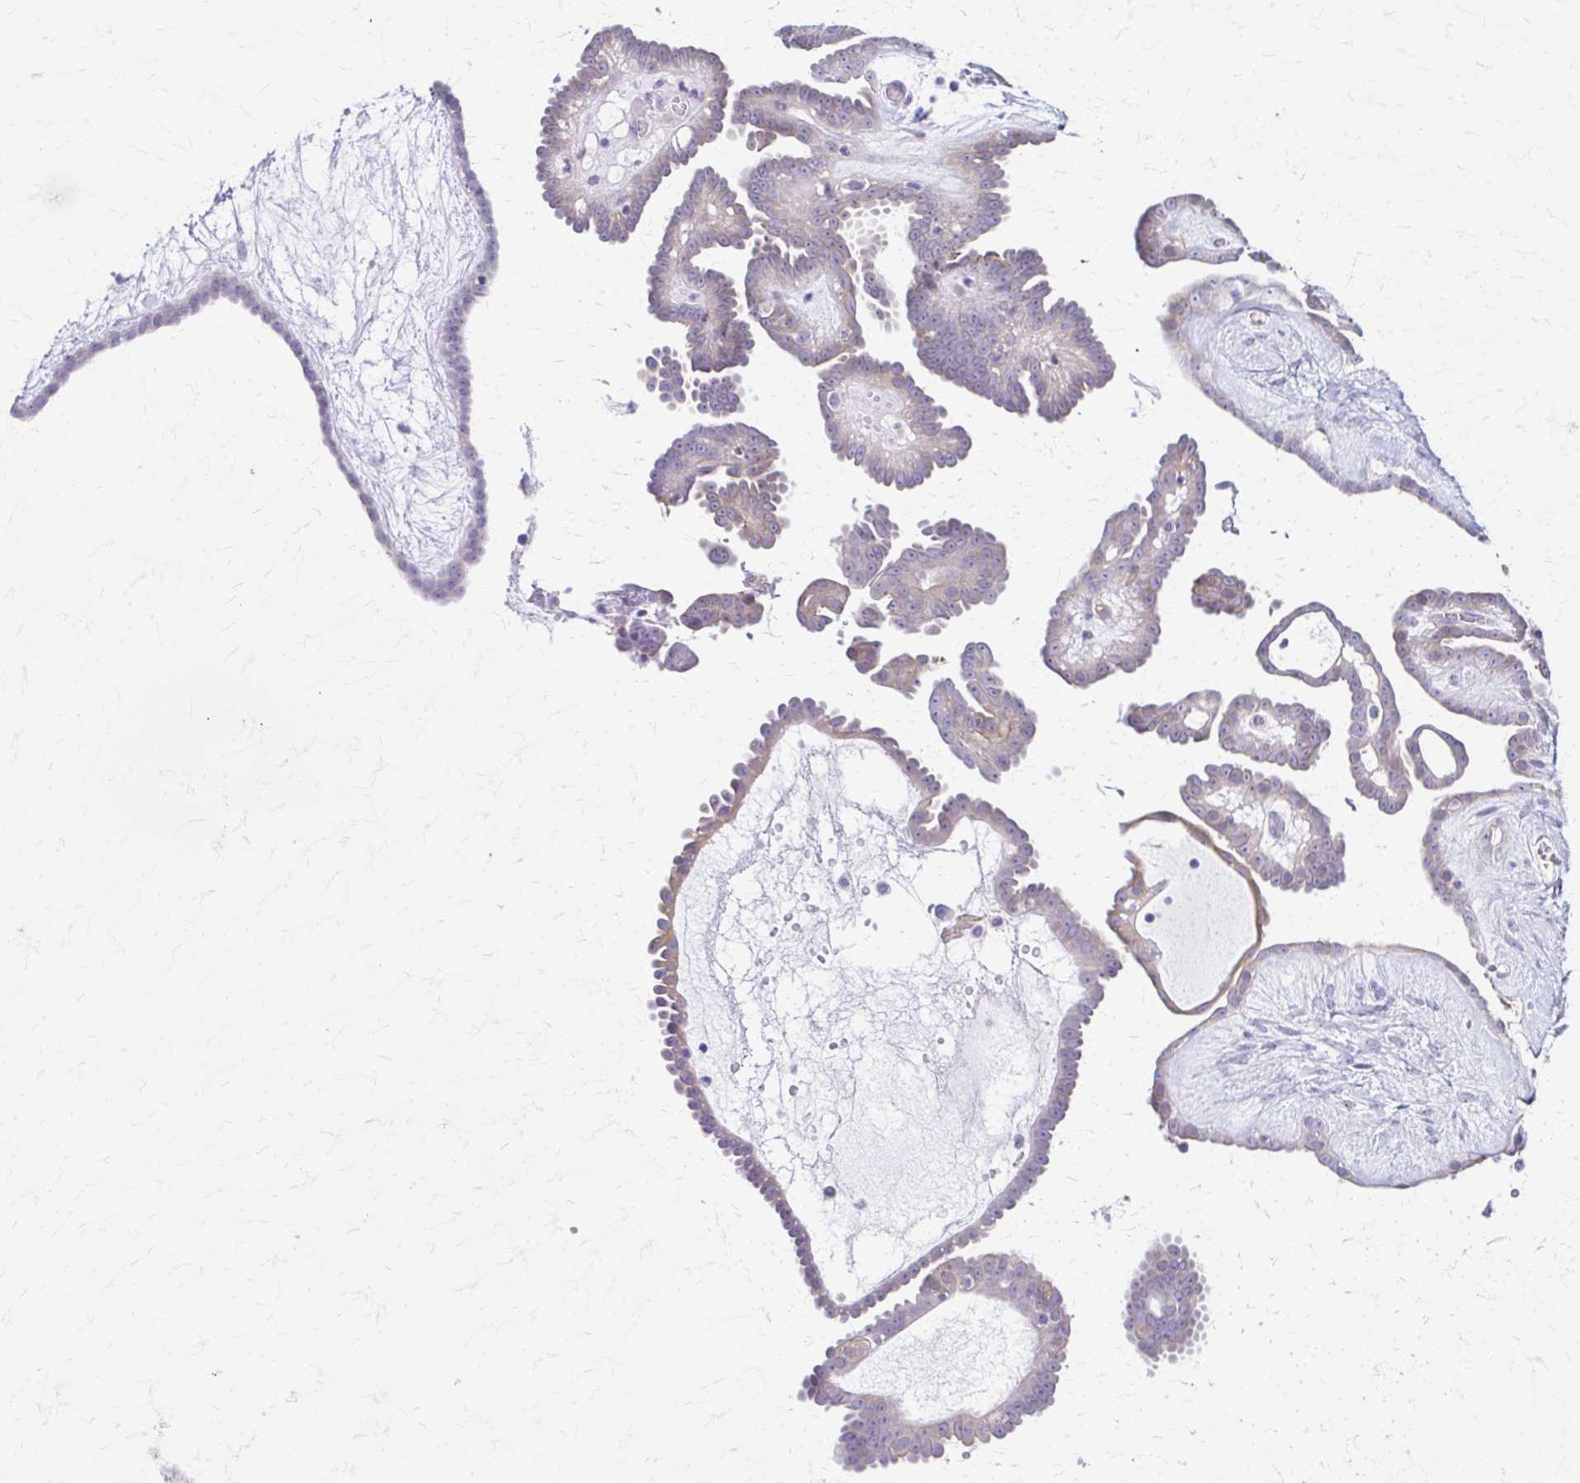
{"staining": {"intensity": "weak", "quantity": "<25%", "location": "cytoplasmic/membranous"}, "tissue": "ovarian cancer", "cell_type": "Tumor cells", "image_type": "cancer", "snomed": [{"axis": "morphology", "description": "Cystadenocarcinoma, serous, NOS"}, {"axis": "topography", "description": "Ovary"}], "caption": "Serous cystadenocarcinoma (ovarian) was stained to show a protein in brown. There is no significant expression in tumor cells.", "gene": "DSP", "patient": {"sex": "female", "age": 71}}